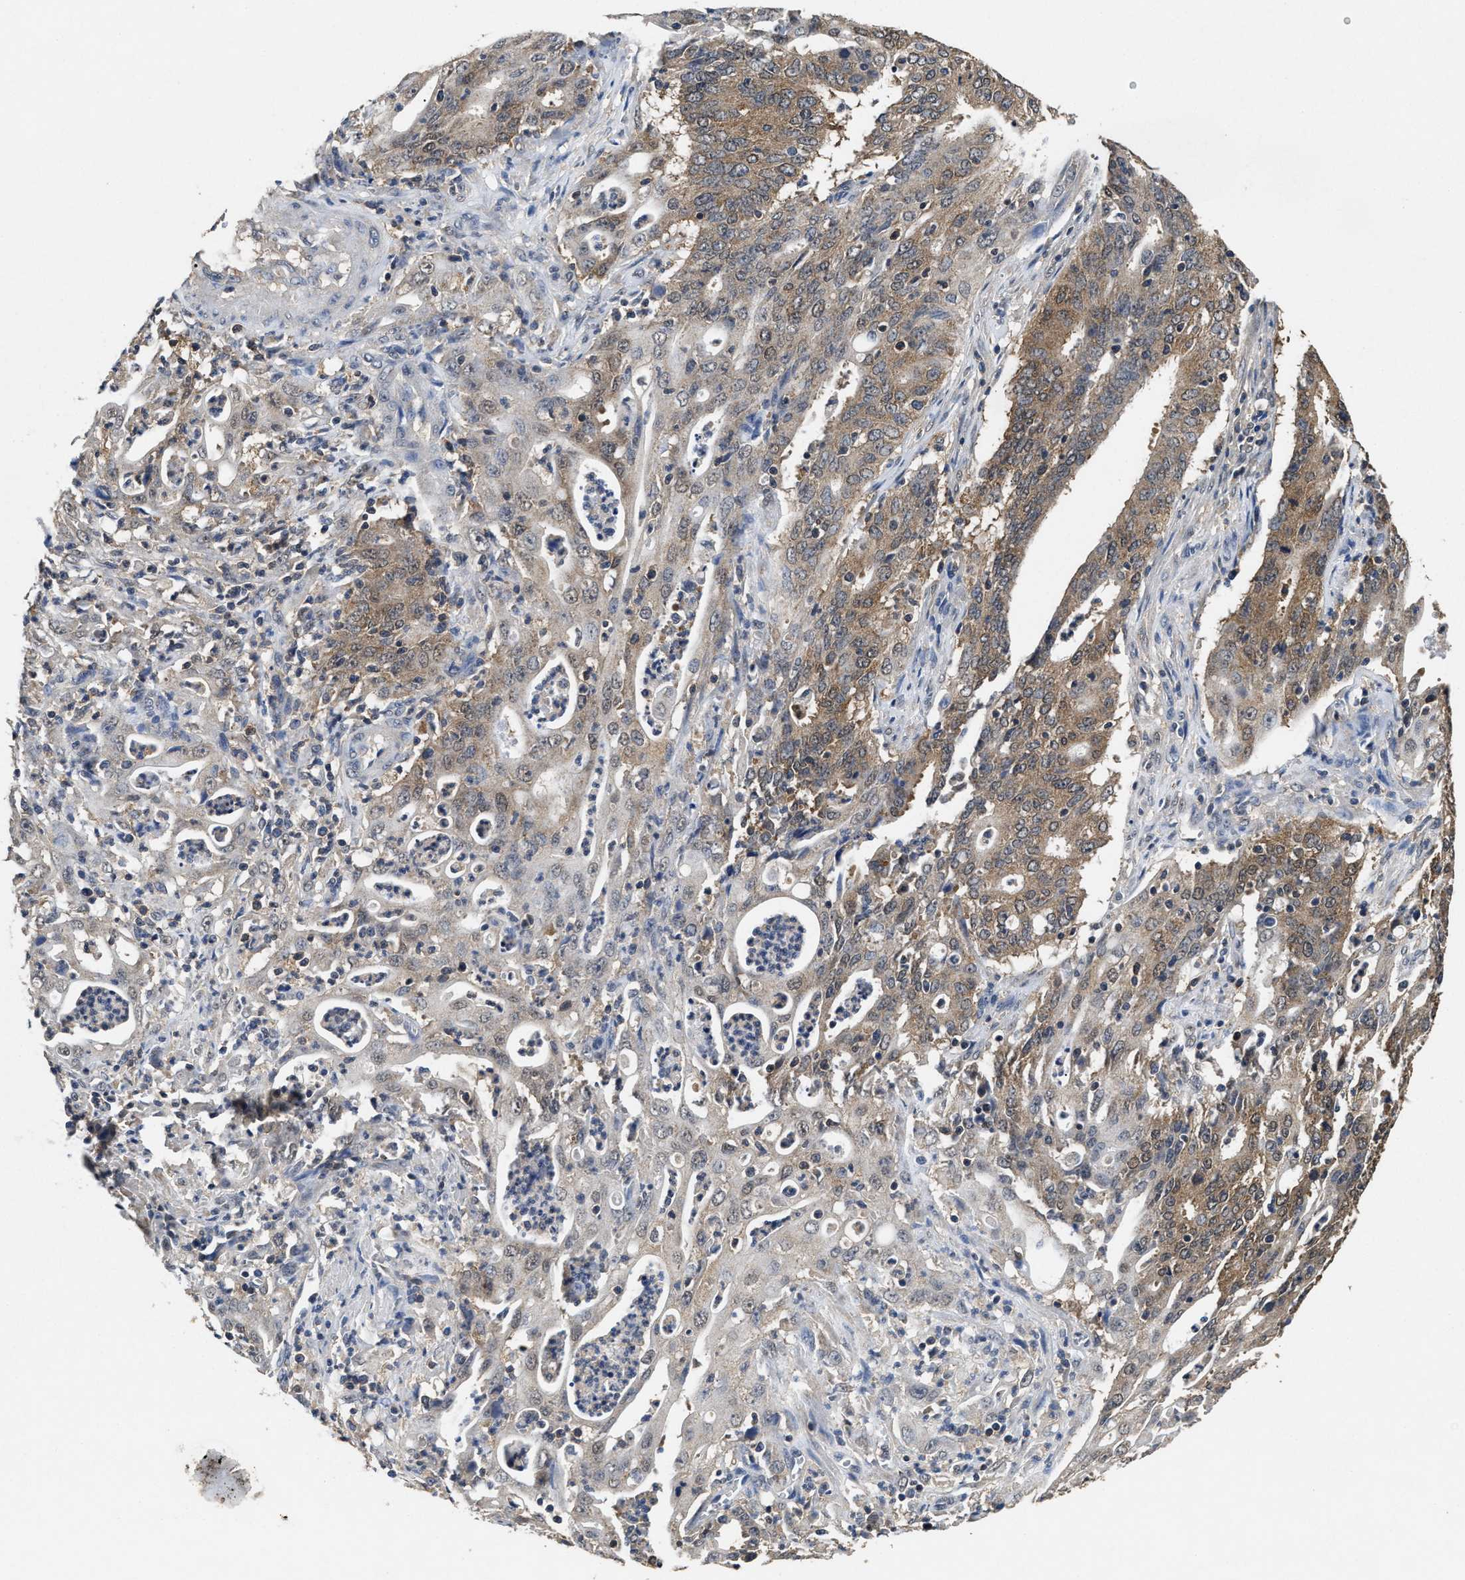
{"staining": {"intensity": "moderate", "quantity": ">75%", "location": "cytoplasmic/membranous"}, "tissue": "cervical cancer", "cell_type": "Tumor cells", "image_type": "cancer", "snomed": [{"axis": "morphology", "description": "Adenocarcinoma, NOS"}, {"axis": "topography", "description": "Cervix"}], "caption": "About >75% of tumor cells in cervical adenocarcinoma display moderate cytoplasmic/membranous protein staining as visualized by brown immunohistochemical staining.", "gene": "ACAT2", "patient": {"sex": "female", "age": 44}}